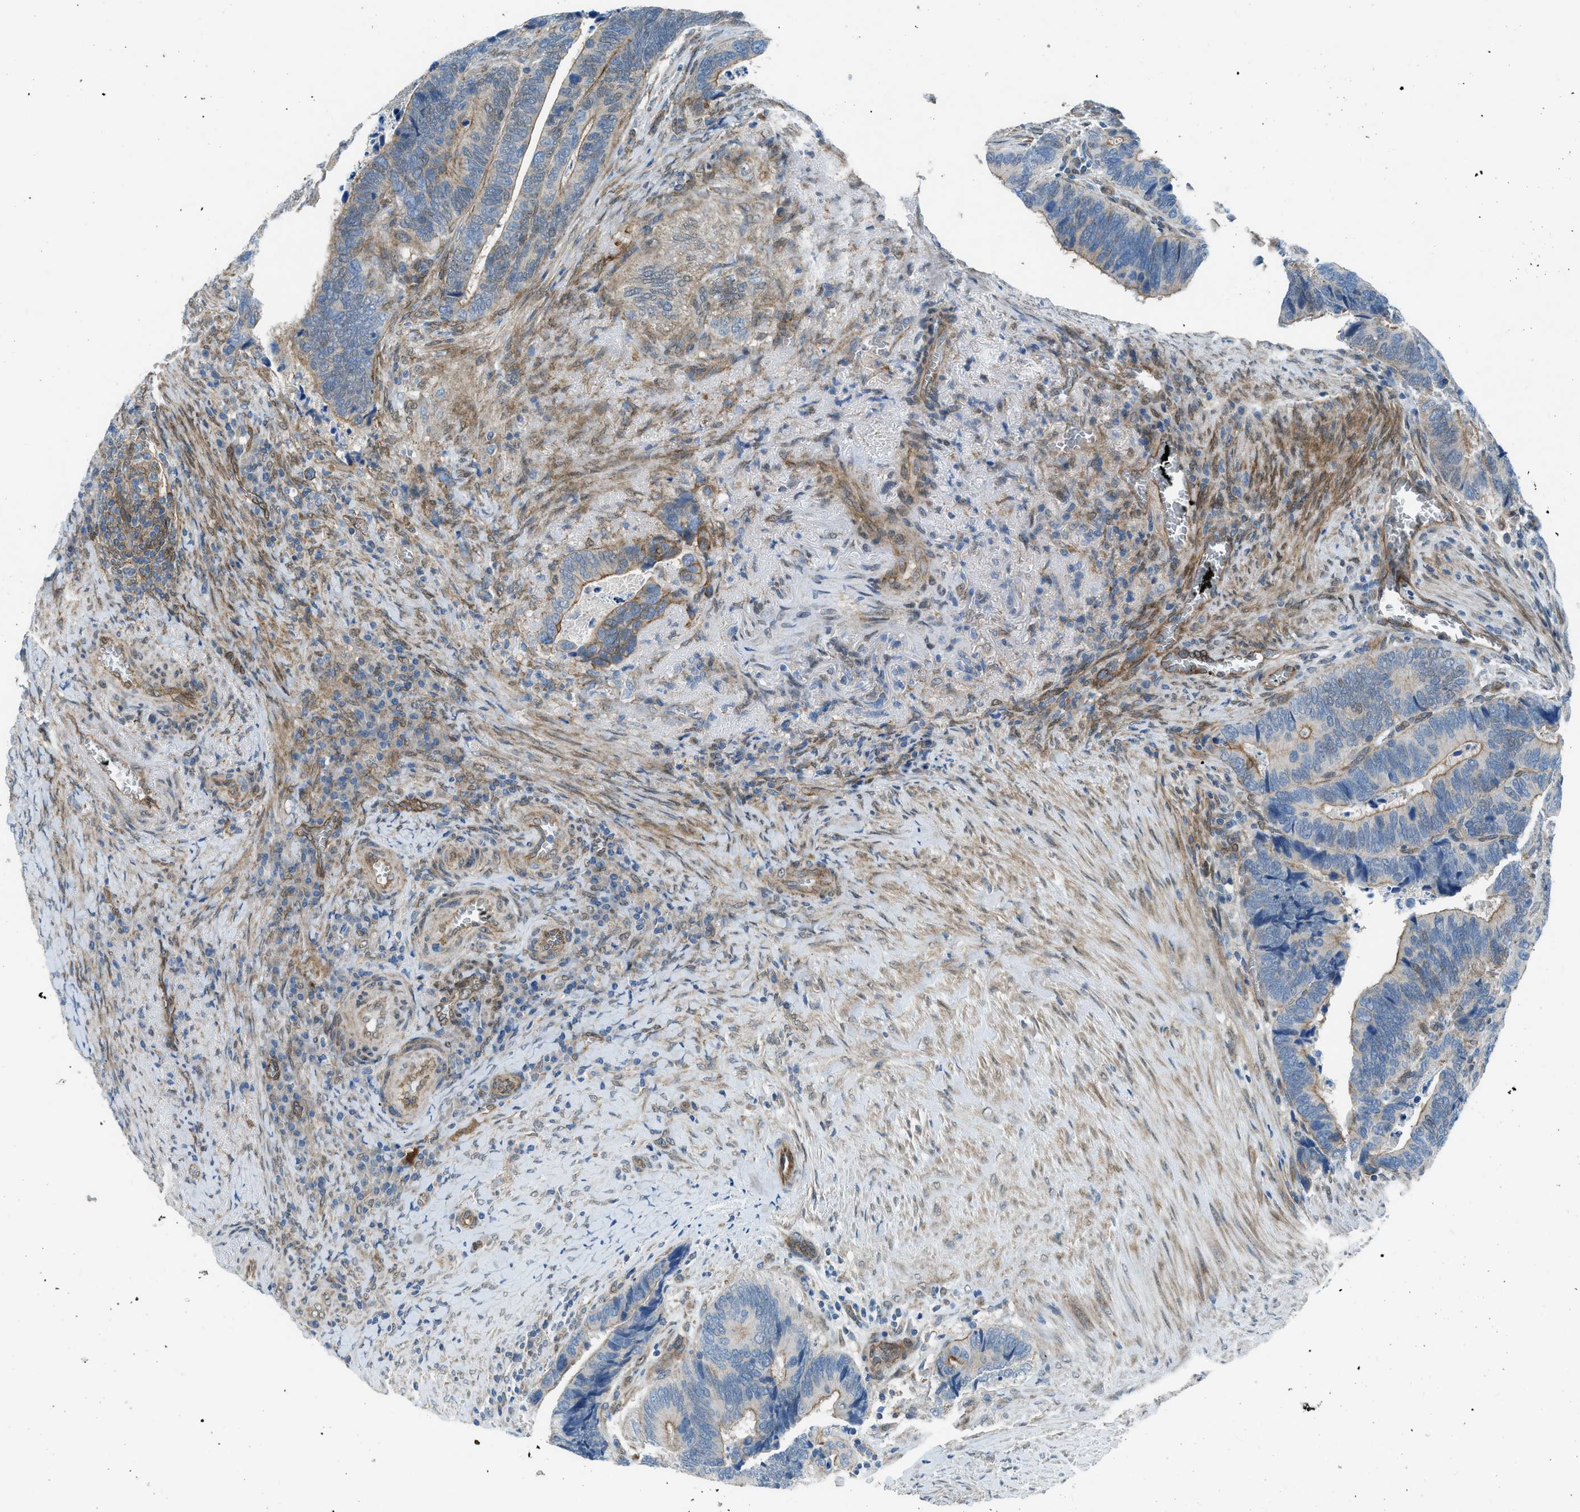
{"staining": {"intensity": "moderate", "quantity": "25%-75%", "location": "cytoplasmic/membranous"}, "tissue": "colorectal cancer", "cell_type": "Tumor cells", "image_type": "cancer", "snomed": [{"axis": "morphology", "description": "Adenocarcinoma, NOS"}, {"axis": "topography", "description": "Colon"}], "caption": "This is an image of IHC staining of colorectal cancer (adenocarcinoma), which shows moderate staining in the cytoplasmic/membranous of tumor cells.", "gene": "PRKN", "patient": {"sex": "male", "age": 72}}